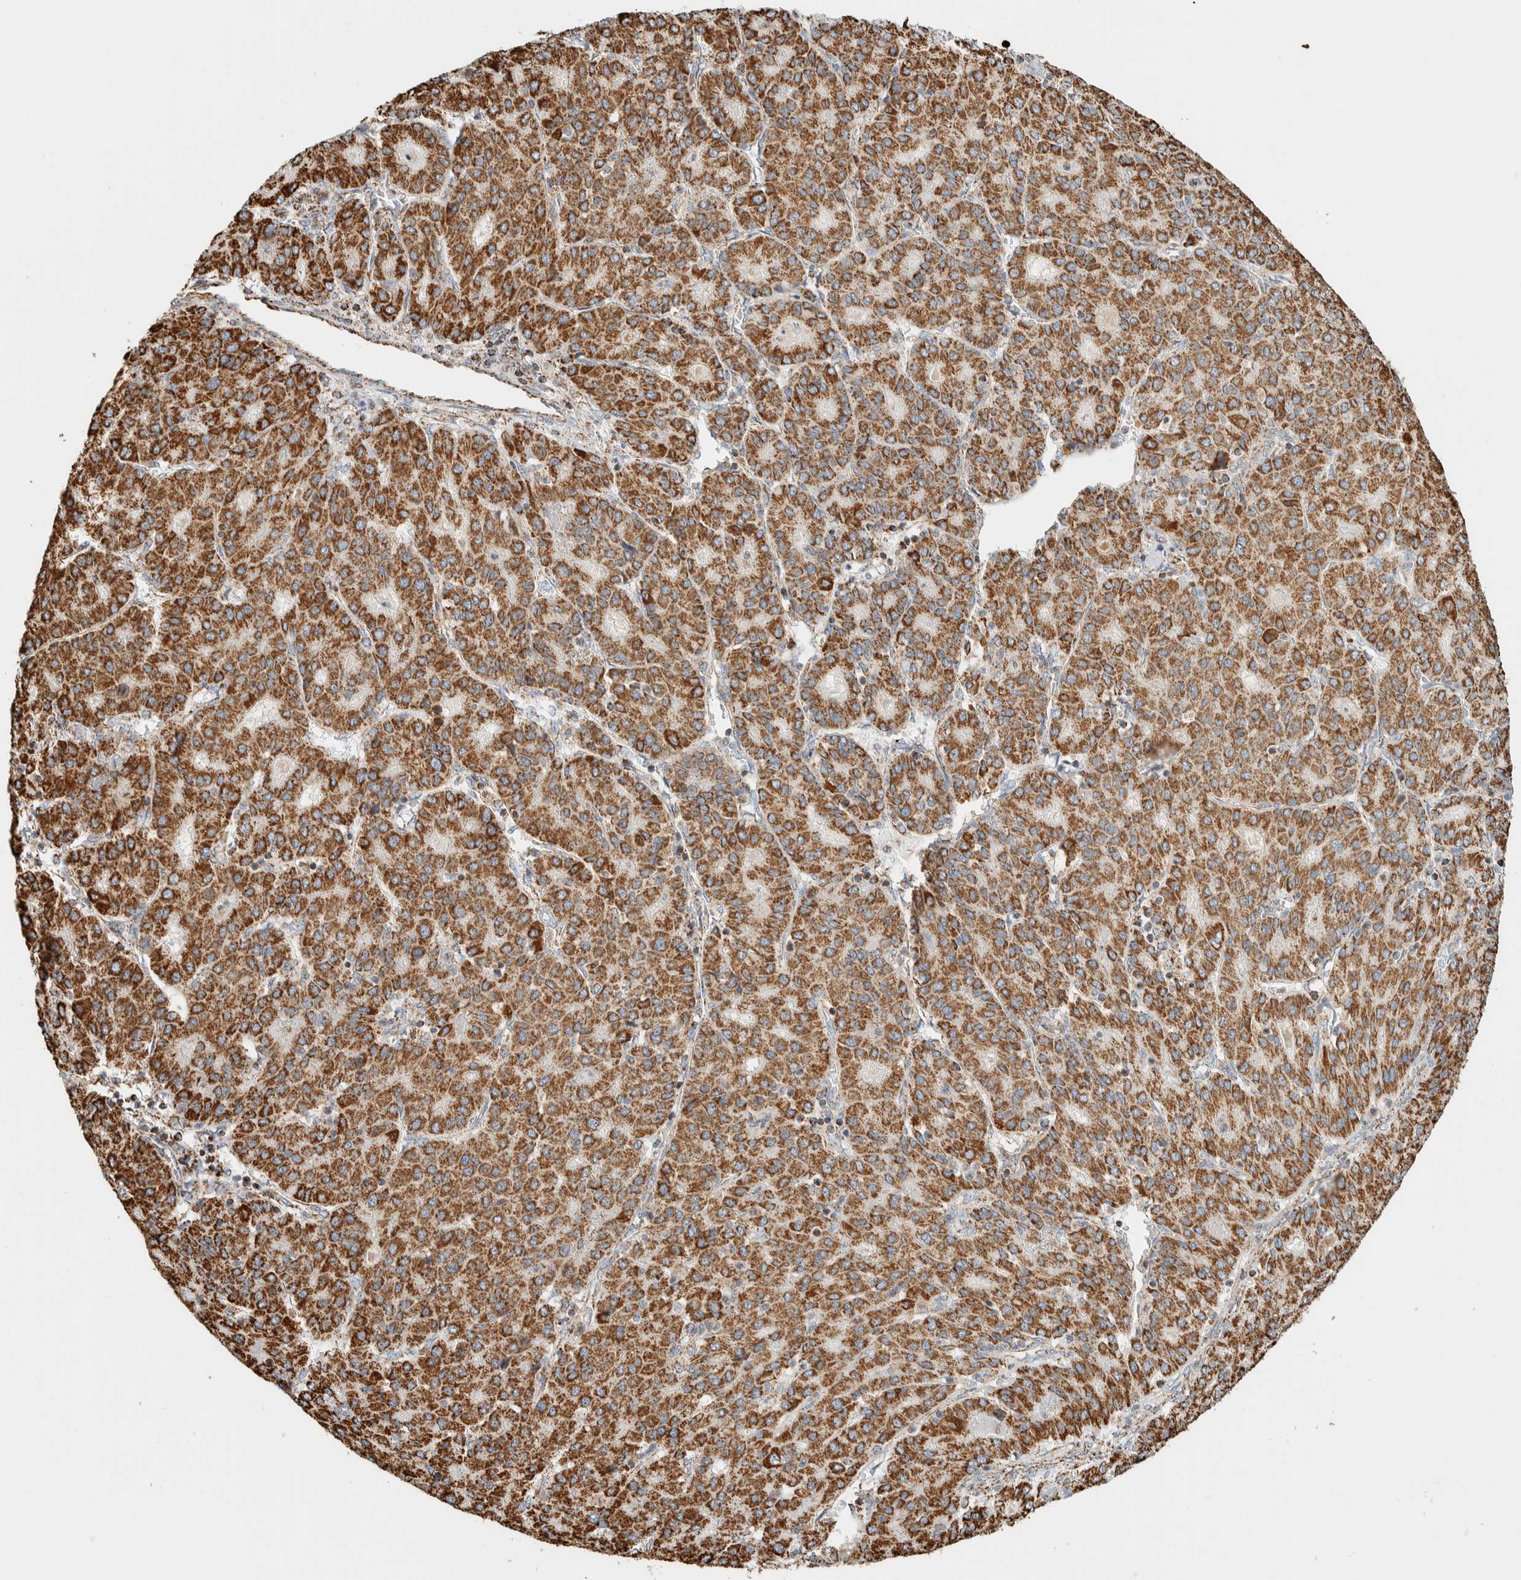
{"staining": {"intensity": "moderate", "quantity": ">75%", "location": "cytoplasmic/membranous"}, "tissue": "liver cancer", "cell_type": "Tumor cells", "image_type": "cancer", "snomed": [{"axis": "morphology", "description": "Carcinoma, Hepatocellular, NOS"}, {"axis": "topography", "description": "Liver"}], "caption": "Liver cancer tissue demonstrates moderate cytoplasmic/membranous staining in approximately >75% of tumor cells (brown staining indicates protein expression, while blue staining denotes nuclei).", "gene": "ZNF454", "patient": {"sex": "male", "age": 65}}